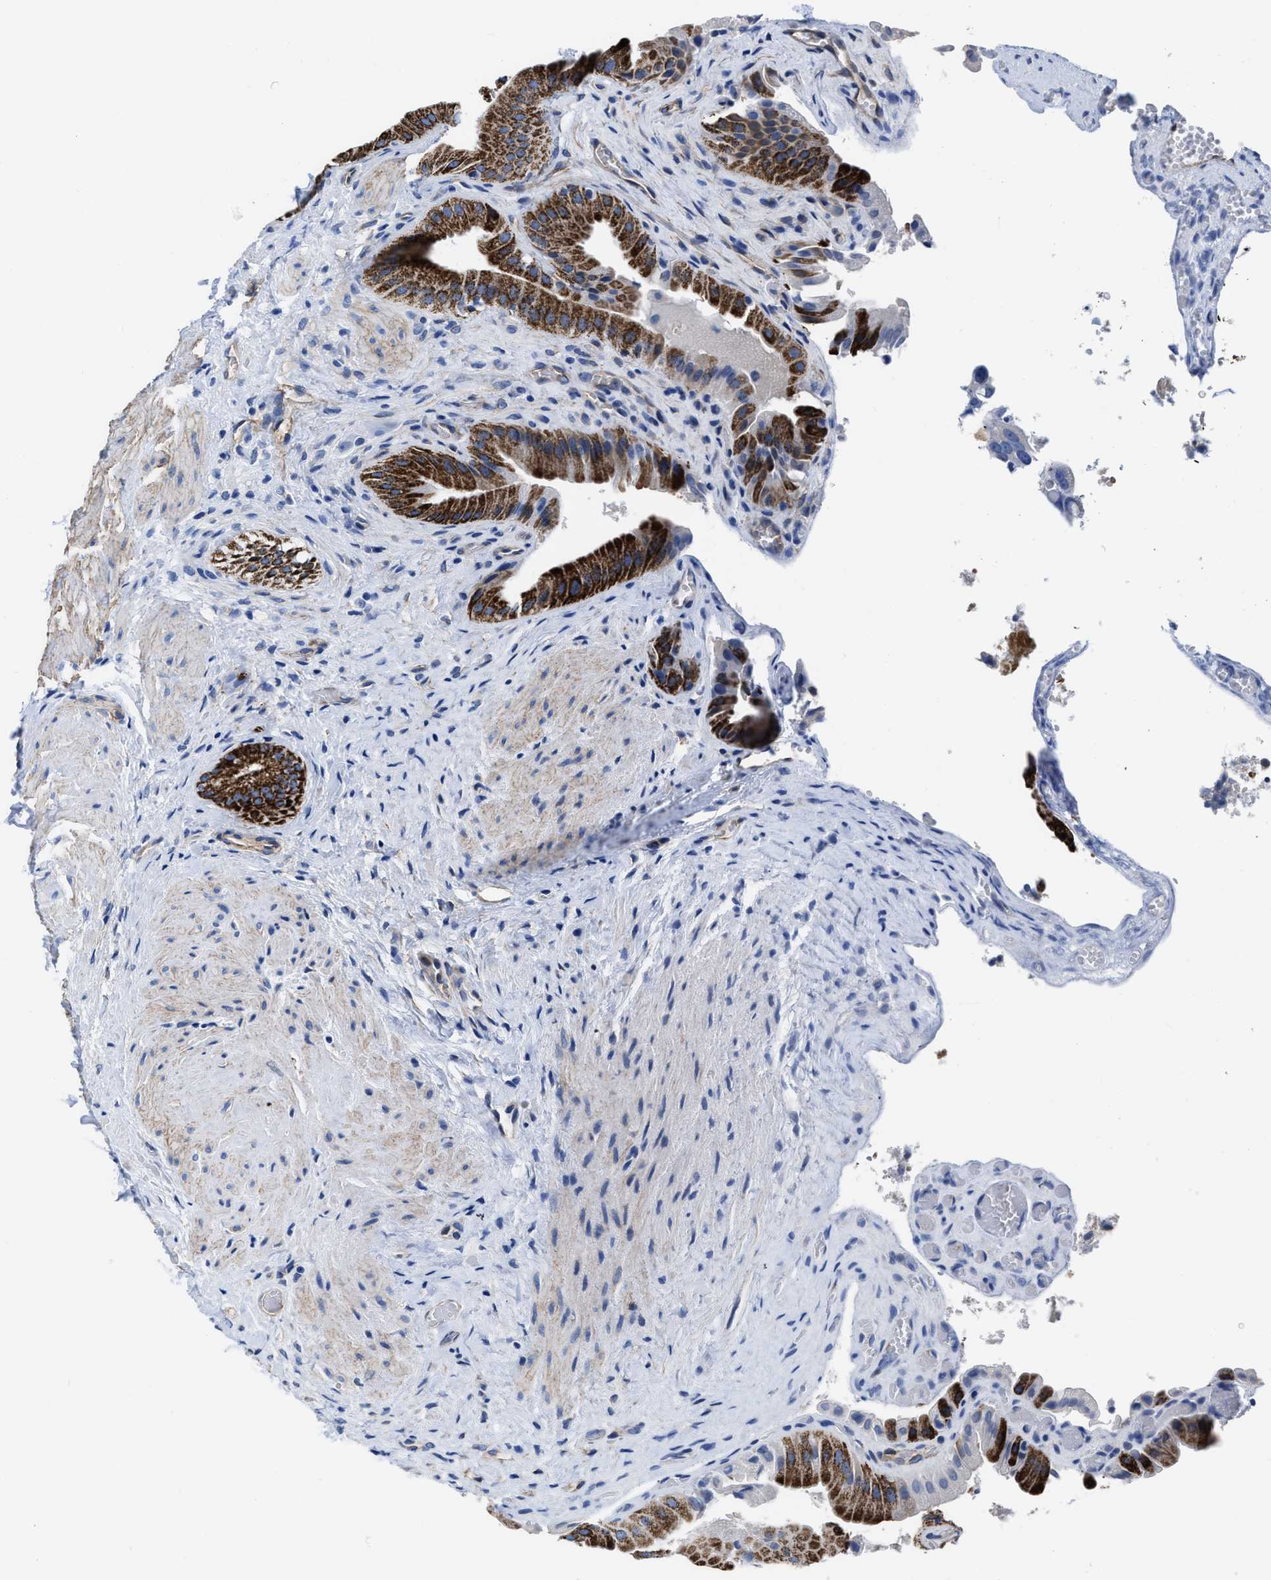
{"staining": {"intensity": "strong", "quantity": ">75%", "location": "cytoplasmic/membranous"}, "tissue": "gallbladder", "cell_type": "Glandular cells", "image_type": "normal", "snomed": [{"axis": "morphology", "description": "Normal tissue, NOS"}, {"axis": "topography", "description": "Gallbladder"}], "caption": "Protein expression analysis of normal human gallbladder reveals strong cytoplasmic/membranous staining in about >75% of glandular cells. (brown staining indicates protein expression, while blue staining denotes nuclei).", "gene": "KCNMB3", "patient": {"sex": "male", "age": 49}}